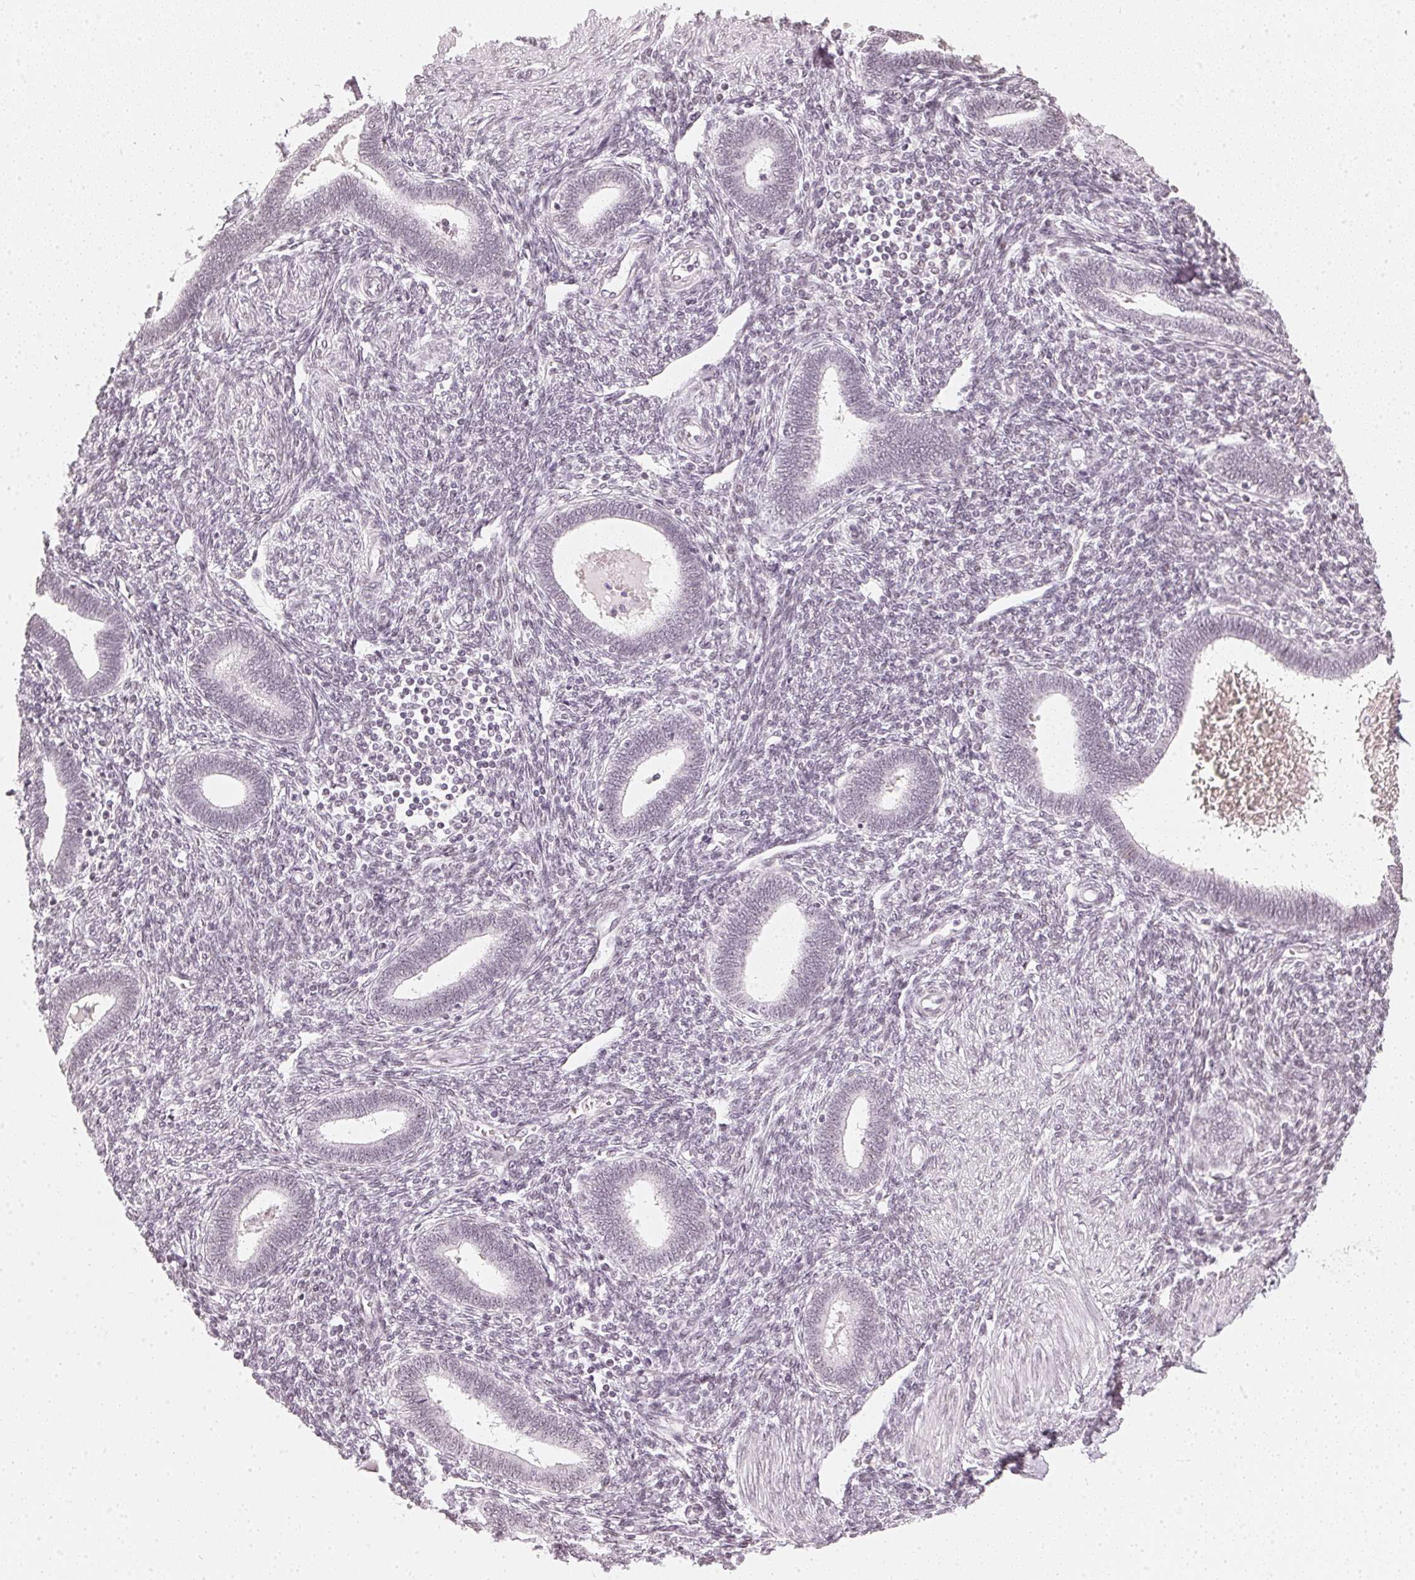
{"staining": {"intensity": "negative", "quantity": "none", "location": "none"}, "tissue": "endometrium", "cell_type": "Cells in endometrial stroma", "image_type": "normal", "snomed": [{"axis": "morphology", "description": "Normal tissue, NOS"}, {"axis": "topography", "description": "Endometrium"}], "caption": "Cells in endometrial stroma show no significant staining in unremarkable endometrium. Brightfield microscopy of IHC stained with DAB (3,3'-diaminobenzidine) (brown) and hematoxylin (blue), captured at high magnification.", "gene": "DNAJC6", "patient": {"sex": "female", "age": 42}}